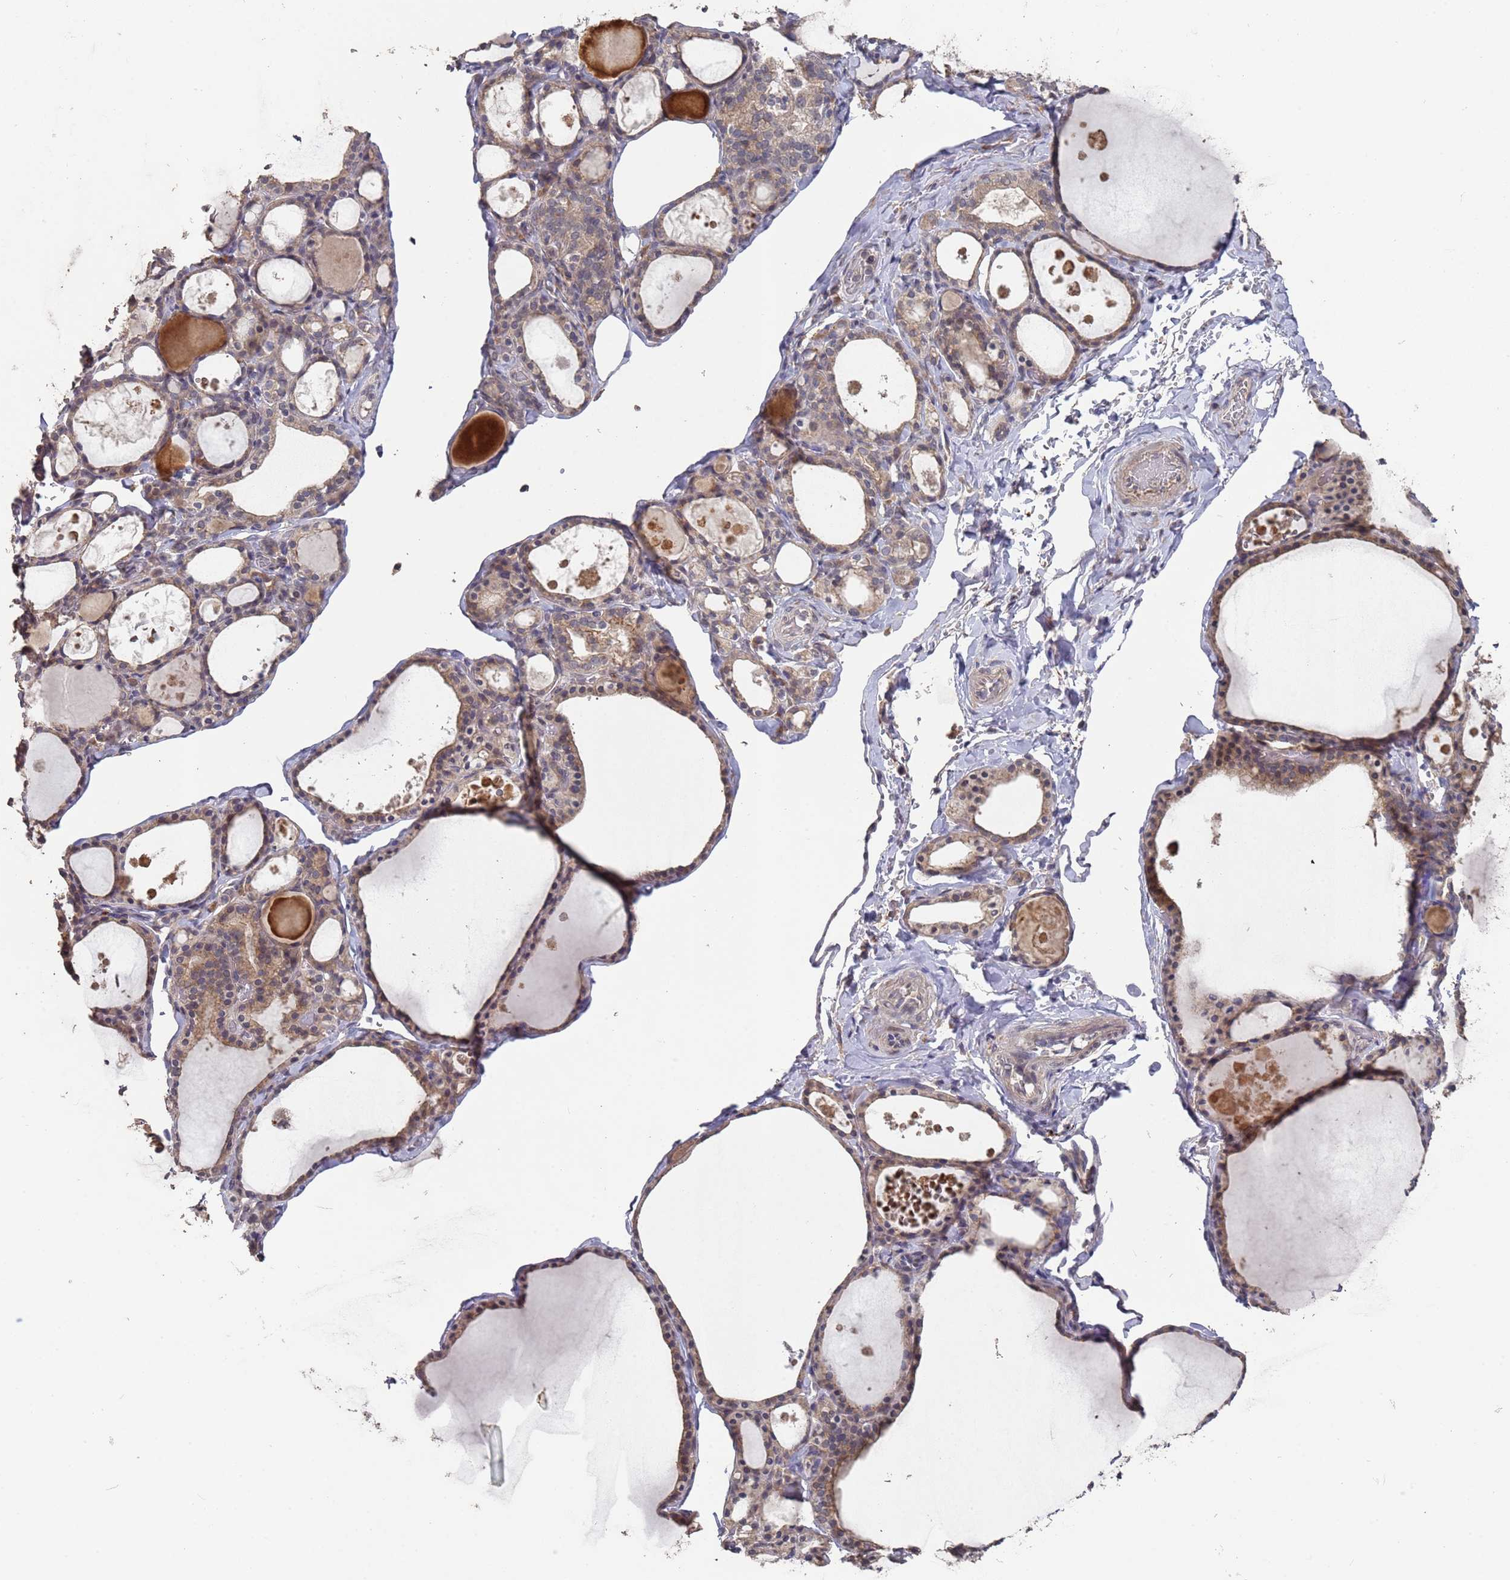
{"staining": {"intensity": "moderate", "quantity": "25%-75%", "location": "cytoplasmic/membranous,nuclear"}, "tissue": "thyroid gland", "cell_type": "Glandular cells", "image_type": "normal", "snomed": [{"axis": "morphology", "description": "Normal tissue, NOS"}, {"axis": "topography", "description": "Thyroid gland"}], "caption": "An image of human thyroid gland stained for a protein exhibits moderate cytoplasmic/membranous,nuclear brown staining in glandular cells.", "gene": "FRAT1", "patient": {"sex": "male", "age": 56}}